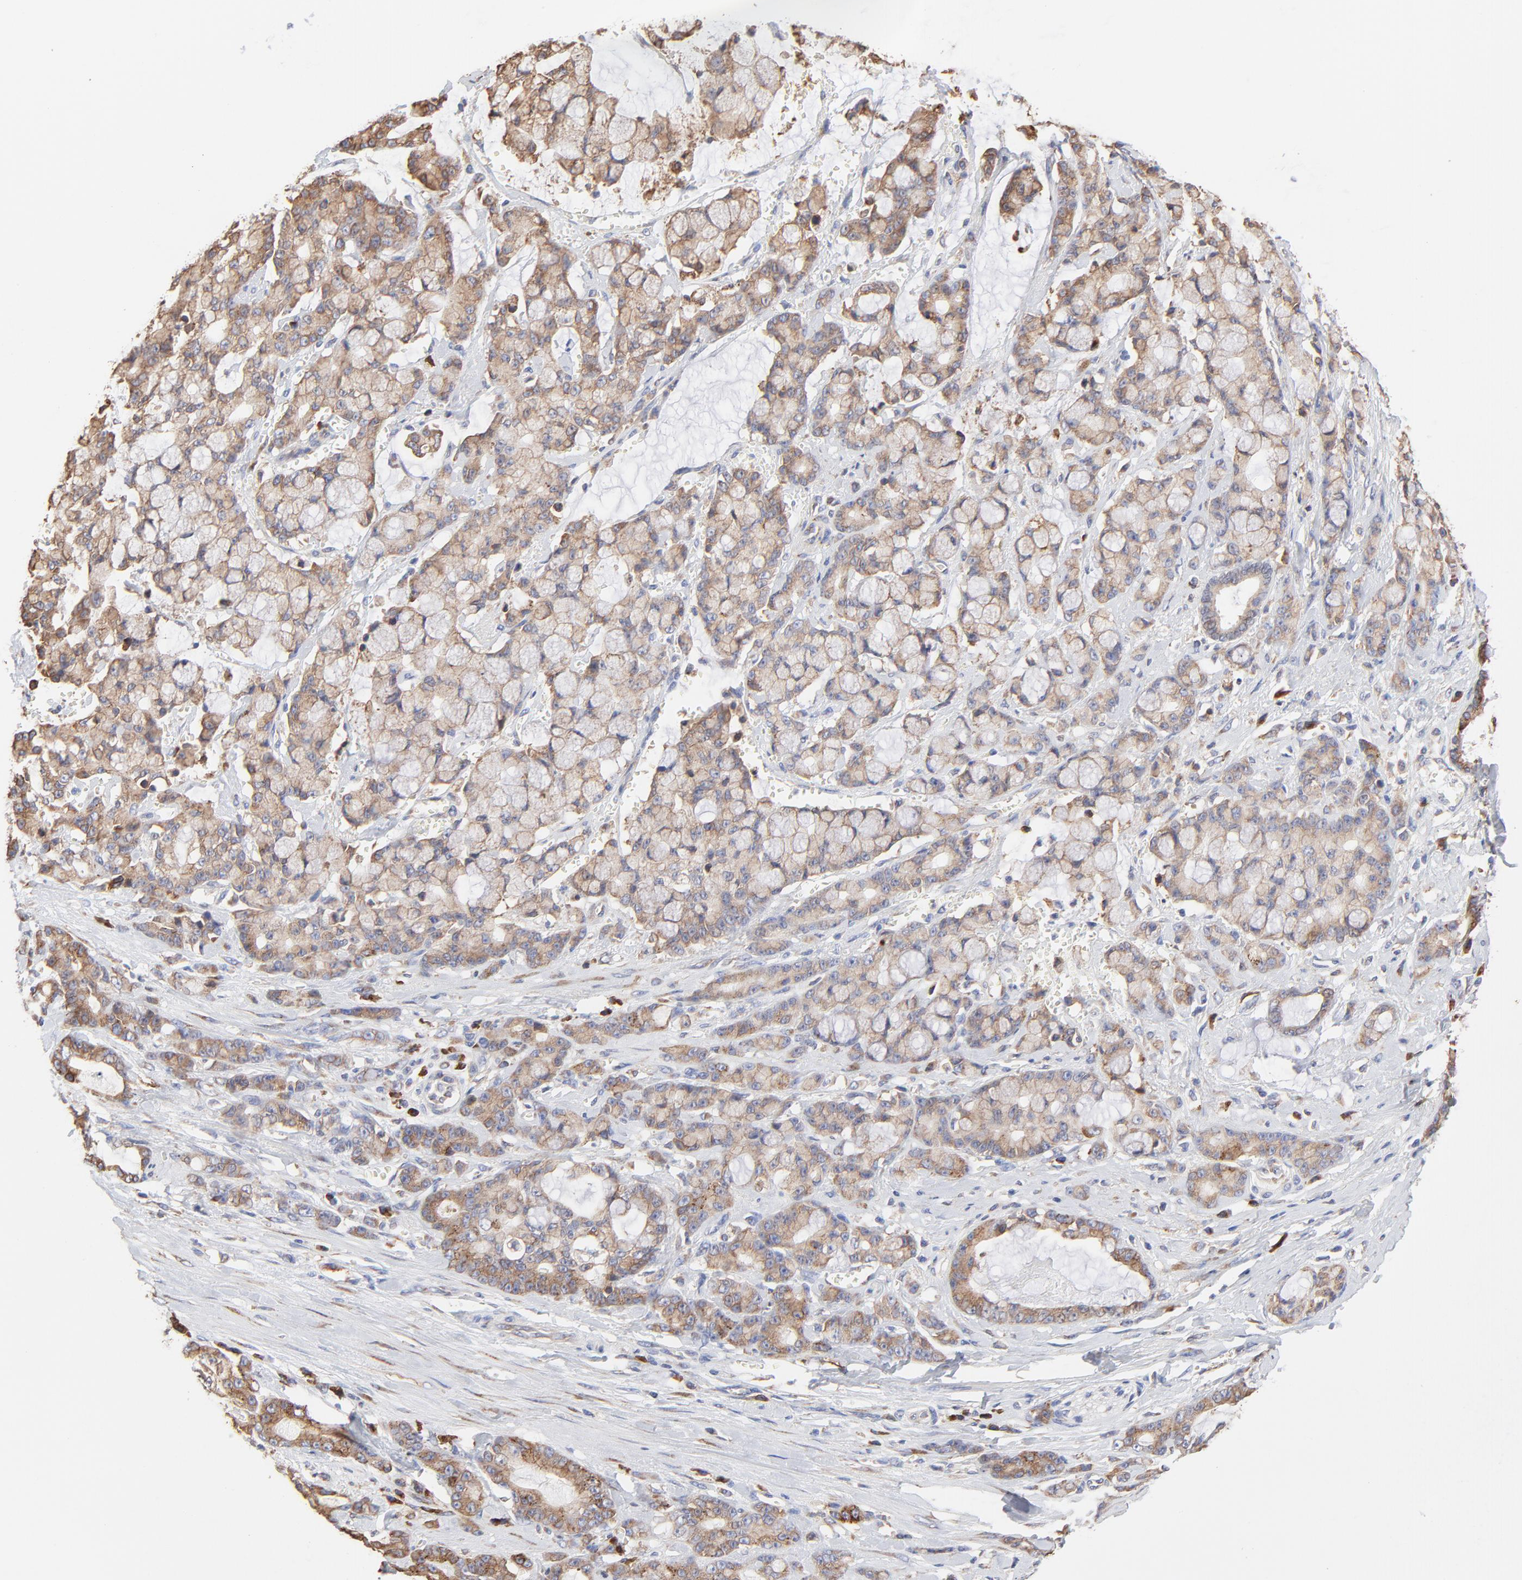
{"staining": {"intensity": "weak", "quantity": ">75%", "location": "cytoplasmic/membranous"}, "tissue": "pancreatic cancer", "cell_type": "Tumor cells", "image_type": "cancer", "snomed": [{"axis": "morphology", "description": "Adenocarcinoma, NOS"}, {"axis": "topography", "description": "Pancreas"}], "caption": "Pancreatic adenocarcinoma stained with a protein marker exhibits weak staining in tumor cells.", "gene": "LMAN1", "patient": {"sex": "female", "age": 73}}